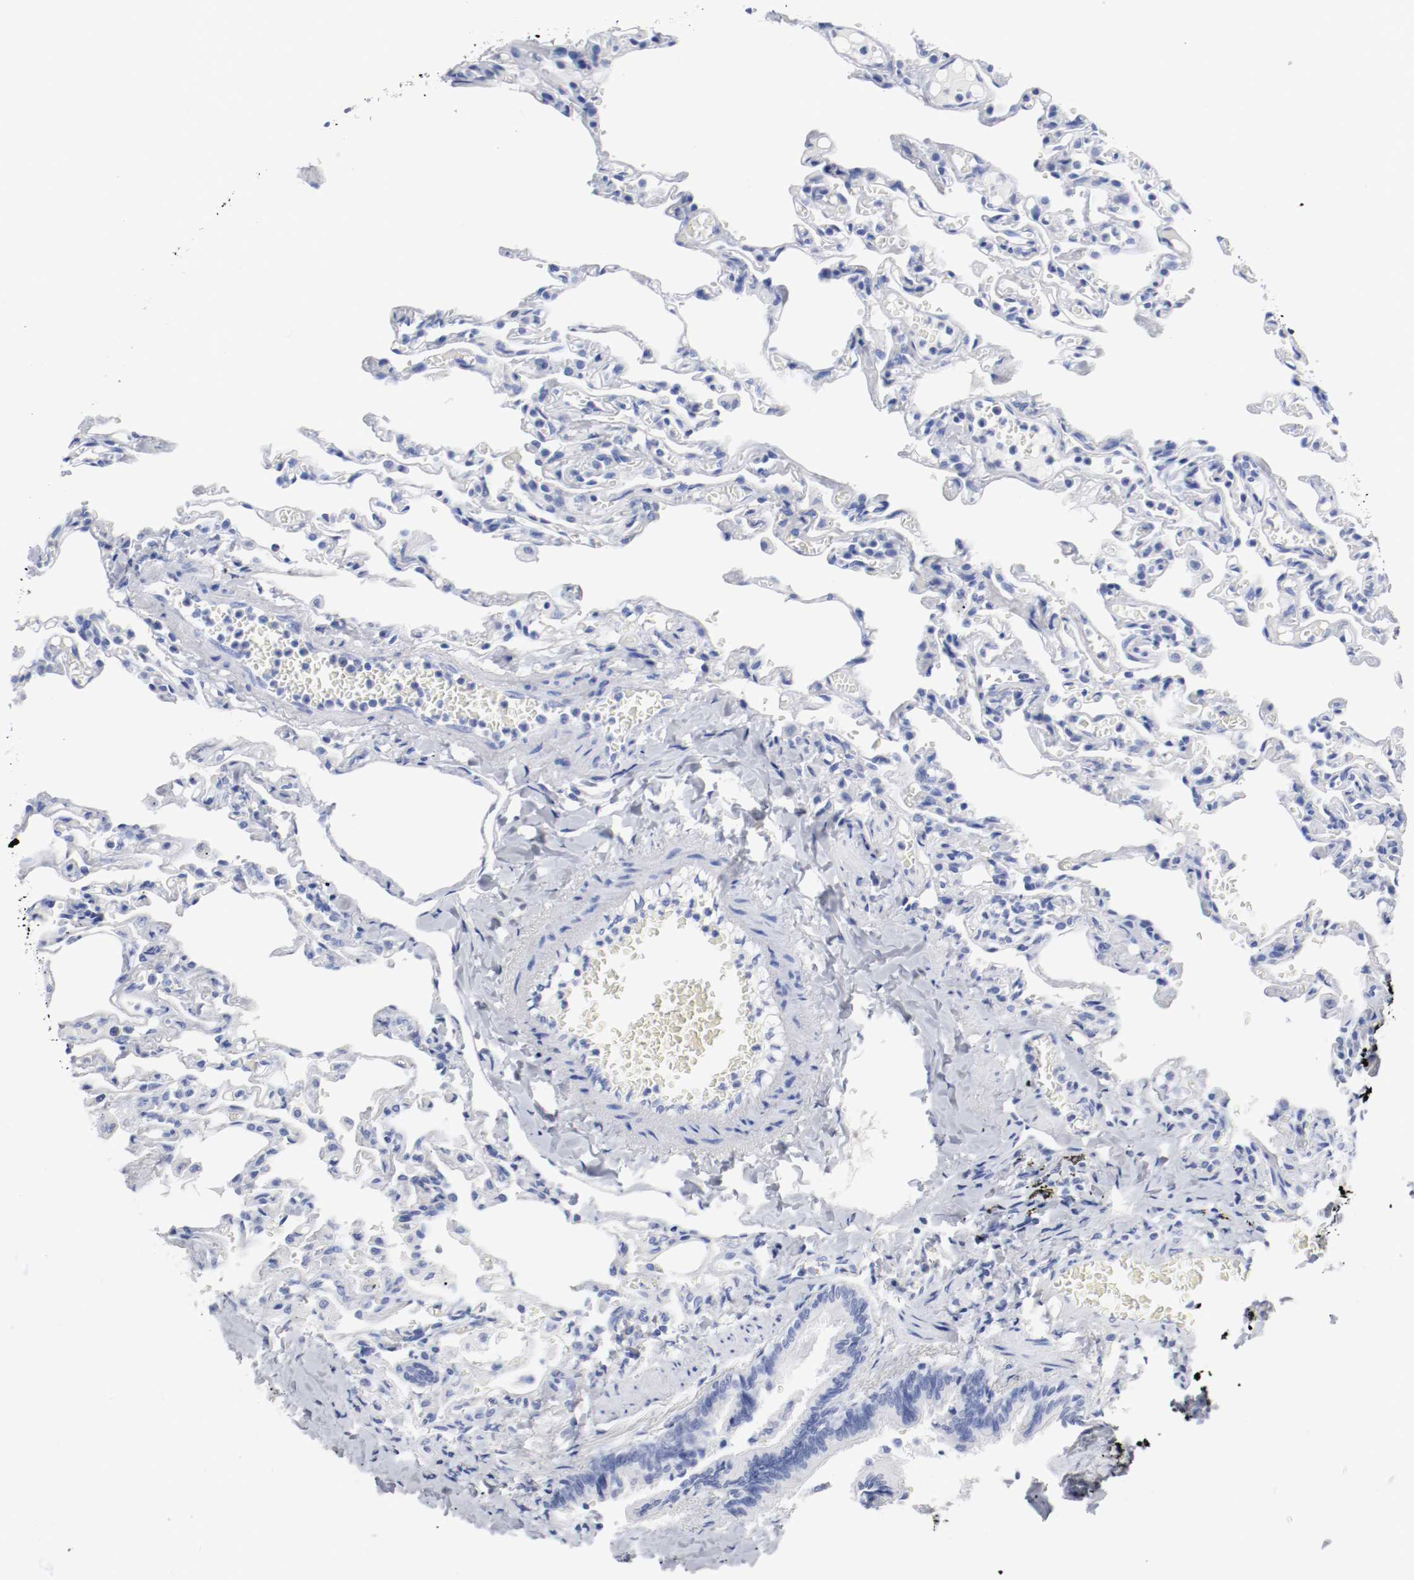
{"staining": {"intensity": "negative", "quantity": "none", "location": "none"}, "tissue": "lung", "cell_type": "Alveolar cells", "image_type": "normal", "snomed": [{"axis": "morphology", "description": "Normal tissue, NOS"}, {"axis": "topography", "description": "Lung"}], "caption": "The histopathology image reveals no significant positivity in alveolar cells of lung. (Stains: DAB immunohistochemistry with hematoxylin counter stain, Microscopy: brightfield microscopy at high magnification).", "gene": "GAD1", "patient": {"sex": "male", "age": 21}}